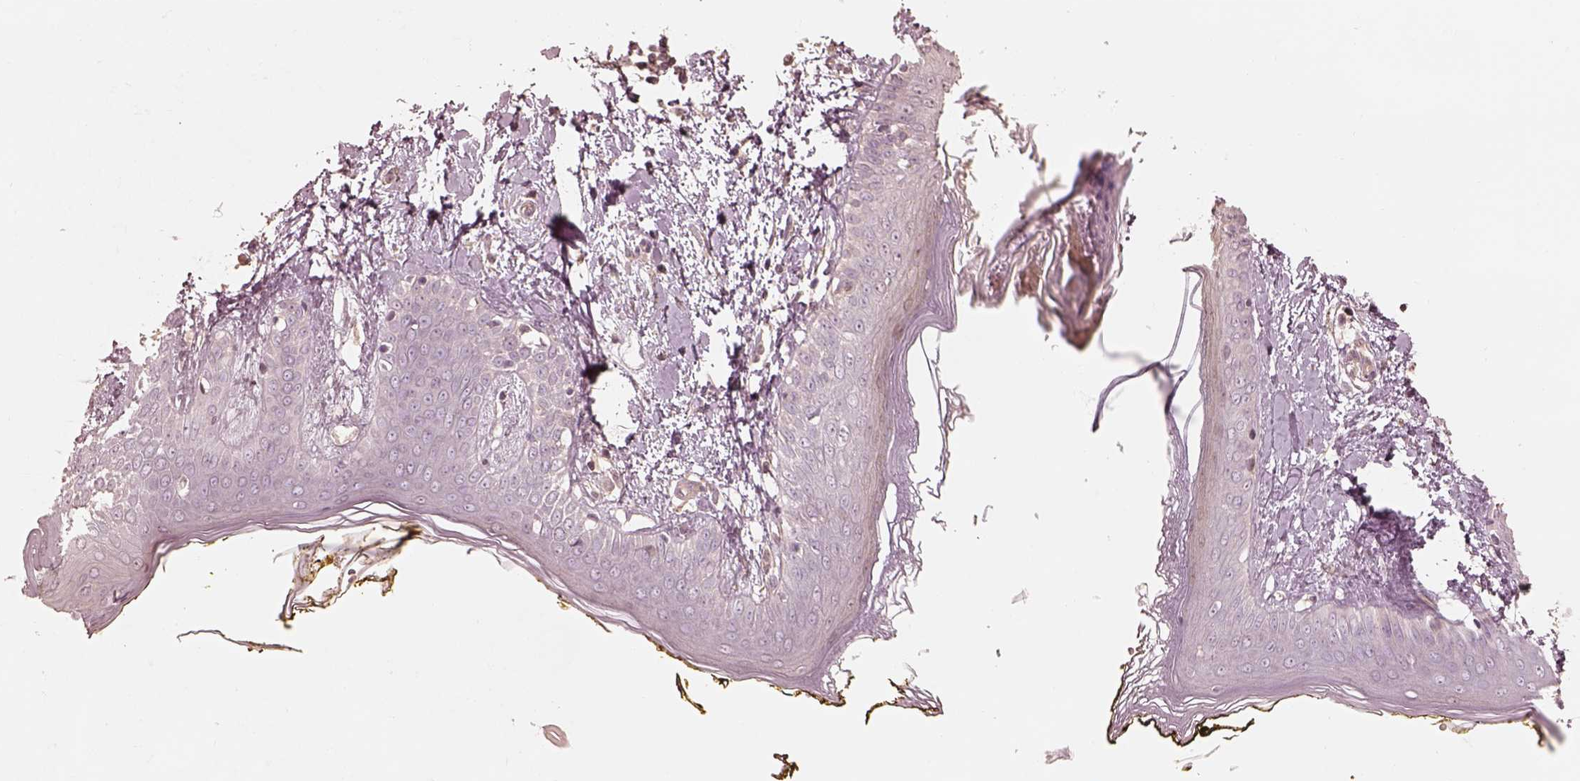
{"staining": {"intensity": "negative", "quantity": "none", "location": "none"}, "tissue": "skin", "cell_type": "Fibroblasts", "image_type": "normal", "snomed": [{"axis": "morphology", "description": "Normal tissue, NOS"}, {"axis": "topography", "description": "Skin"}], "caption": "Fibroblasts show no significant protein staining in unremarkable skin. (Brightfield microscopy of DAB immunohistochemistry (IHC) at high magnification).", "gene": "KIF5C", "patient": {"sex": "female", "age": 34}}